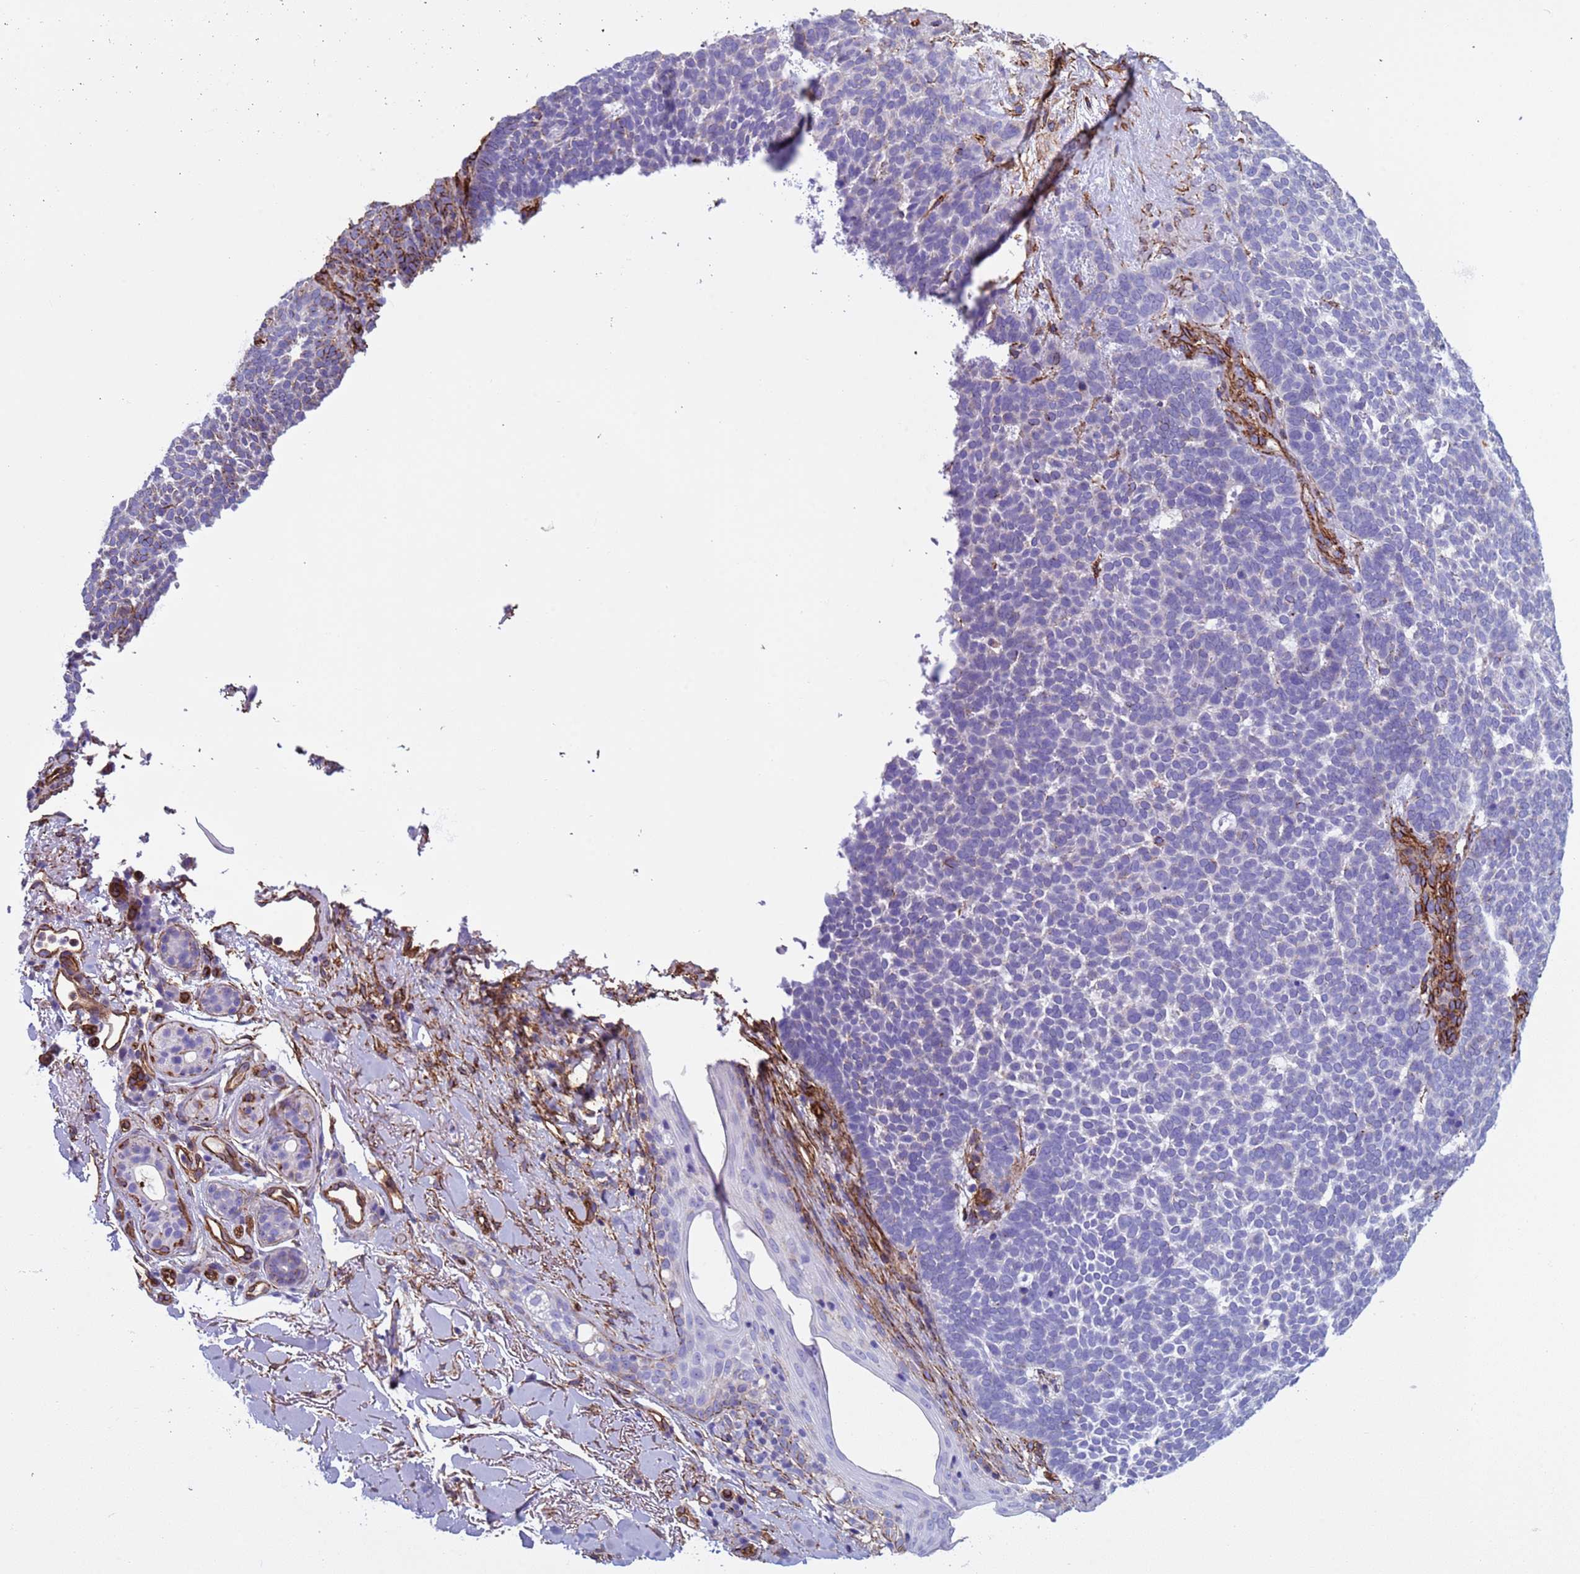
{"staining": {"intensity": "negative", "quantity": "none", "location": "none"}, "tissue": "skin cancer", "cell_type": "Tumor cells", "image_type": "cancer", "snomed": [{"axis": "morphology", "description": "Basal cell carcinoma"}, {"axis": "topography", "description": "Skin"}], "caption": "Tumor cells show no significant protein positivity in basal cell carcinoma (skin).", "gene": "GASK1A", "patient": {"sex": "female", "age": 77}}